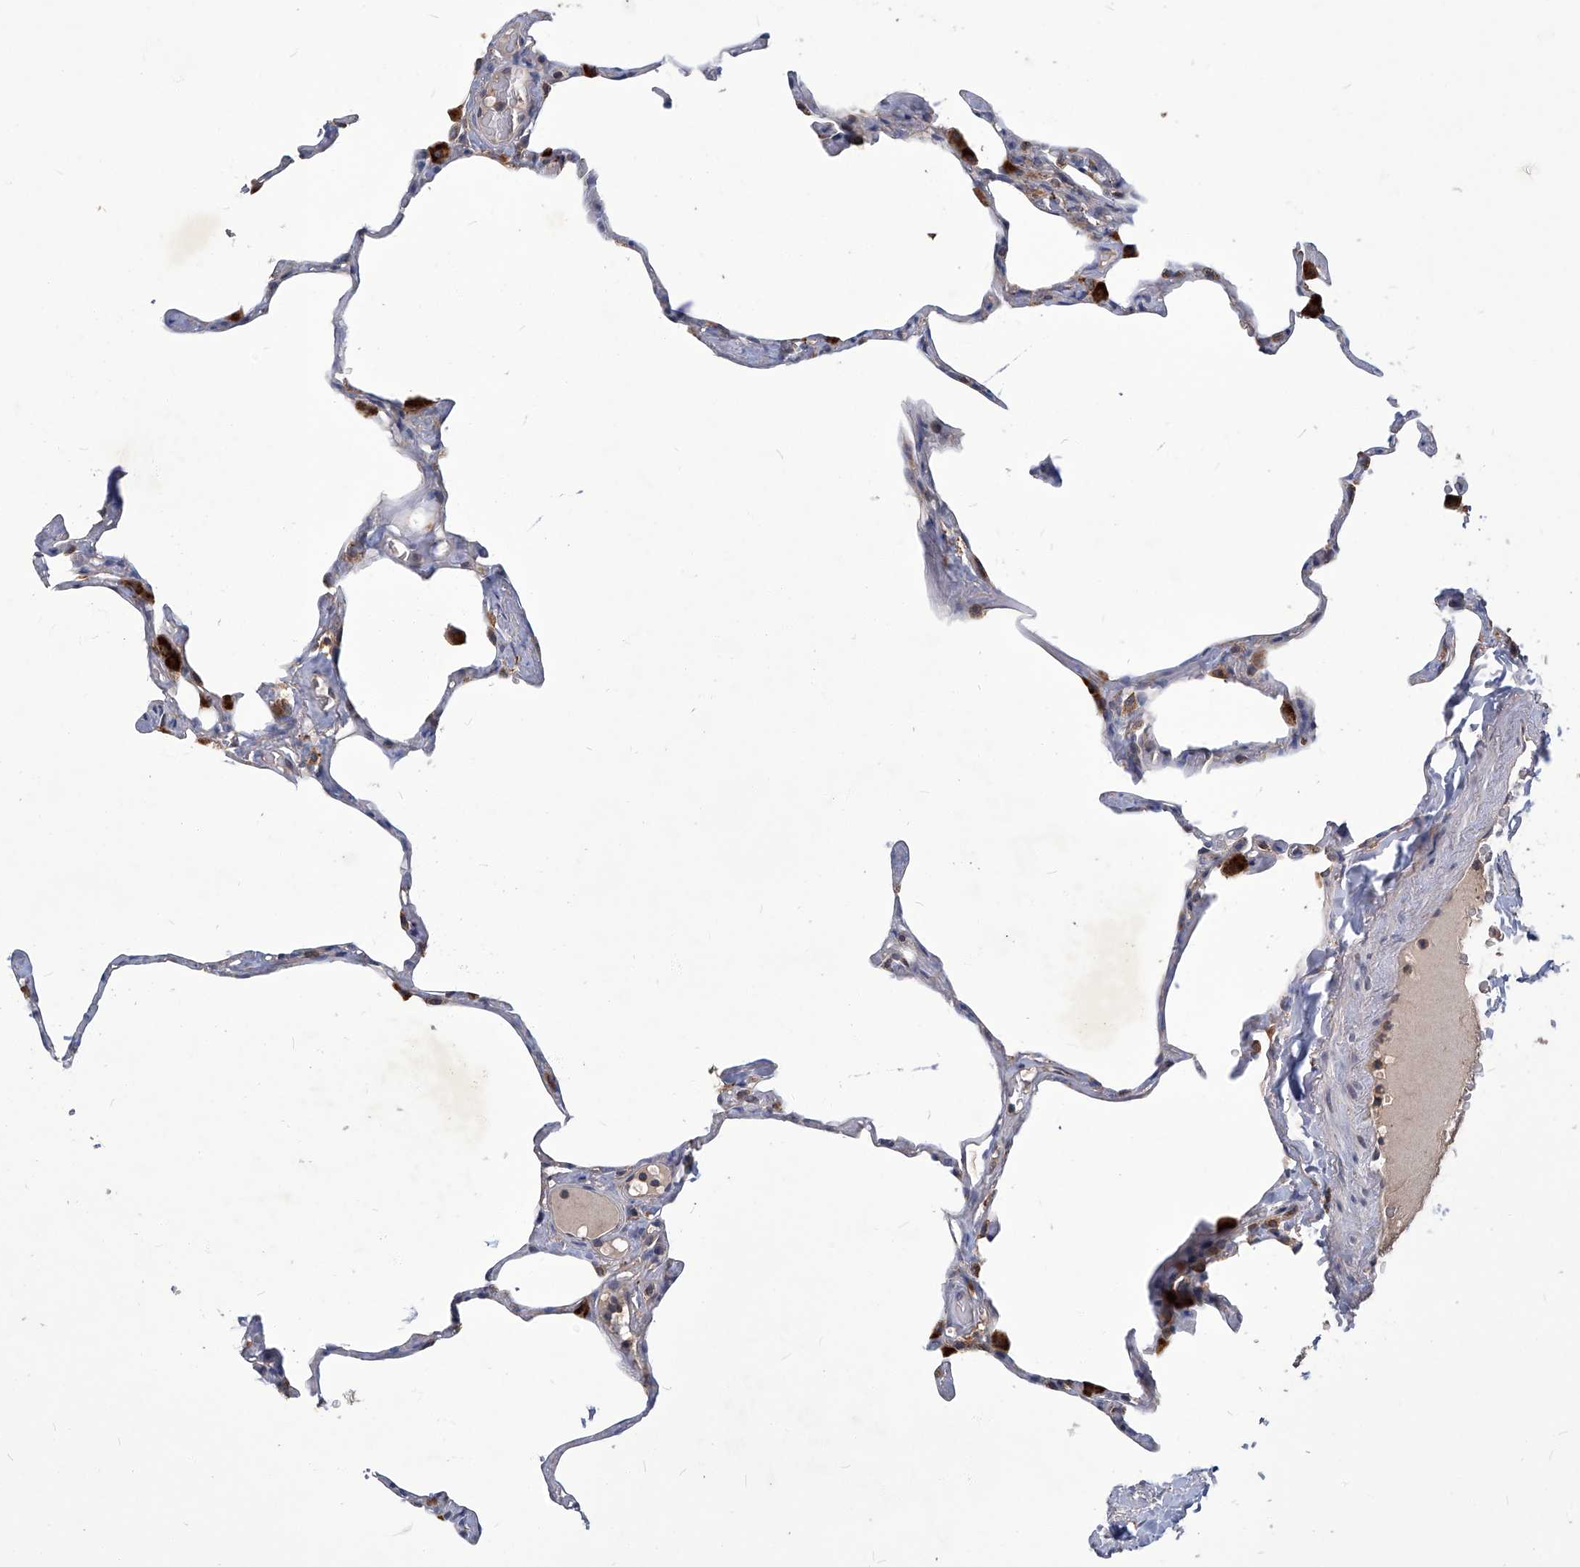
{"staining": {"intensity": "weak", "quantity": "<25%", "location": "cytoplasmic/membranous"}, "tissue": "lung", "cell_type": "Alveolar cells", "image_type": "normal", "snomed": [{"axis": "morphology", "description": "Normal tissue, NOS"}, {"axis": "topography", "description": "Lung"}], "caption": "A high-resolution micrograph shows immunohistochemistry (IHC) staining of benign lung, which exhibits no significant expression in alveolar cells.", "gene": "TNFRSF13B", "patient": {"sex": "male", "age": 65}}